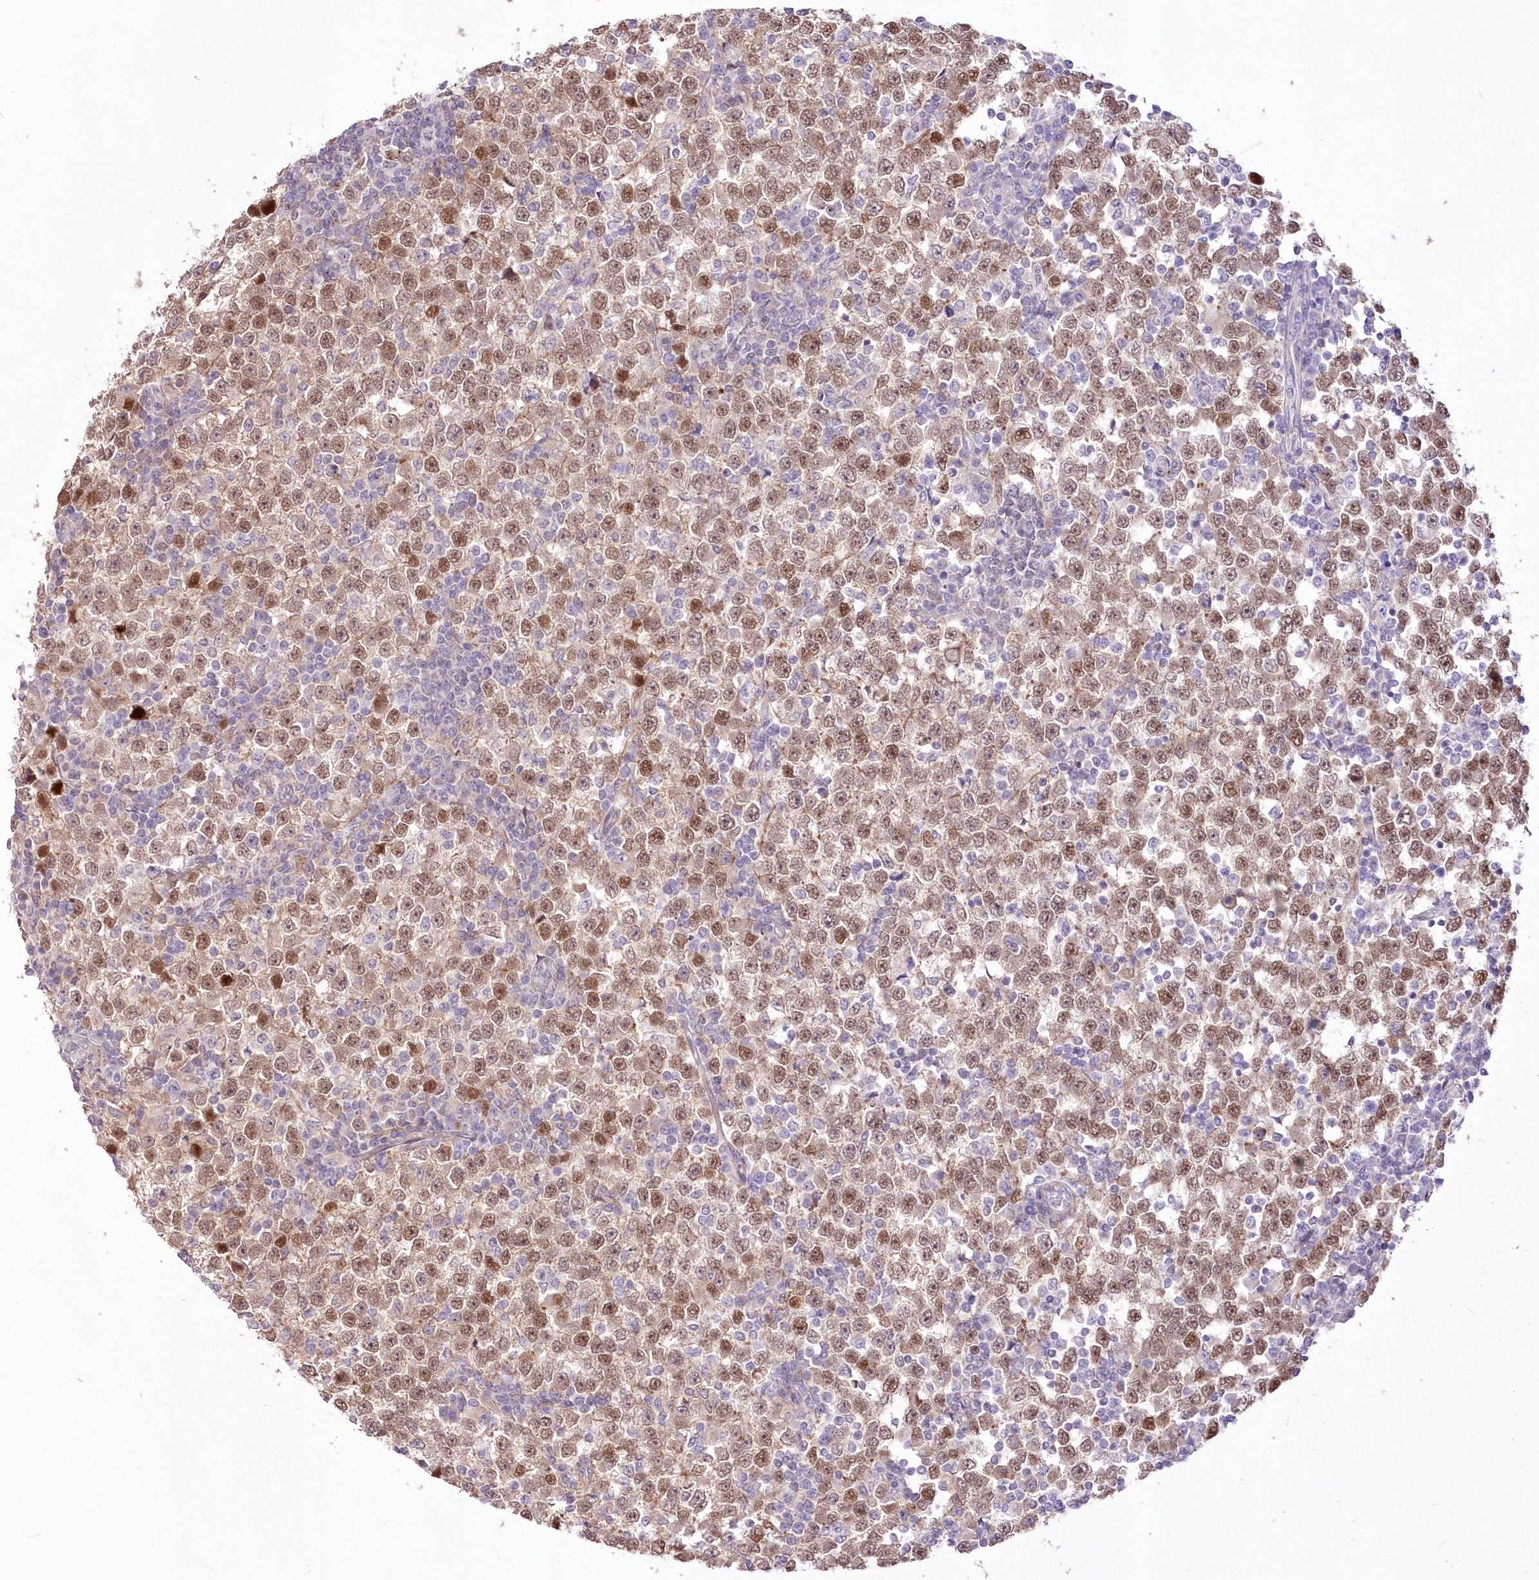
{"staining": {"intensity": "moderate", "quantity": "25%-75%", "location": "nuclear"}, "tissue": "testis cancer", "cell_type": "Tumor cells", "image_type": "cancer", "snomed": [{"axis": "morphology", "description": "Seminoma, NOS"}, {"axis": "topography", "description": "Testis"}], "caption": "An immunohistochemistry (IHC) photomicrograph of tumor tissue is shown. Protein staining in brown shows moderate nuclear positivity in testis cancer within tumor cells.", "gene": "FAM241B", "patient": {"sex": "male", "age": 65}}